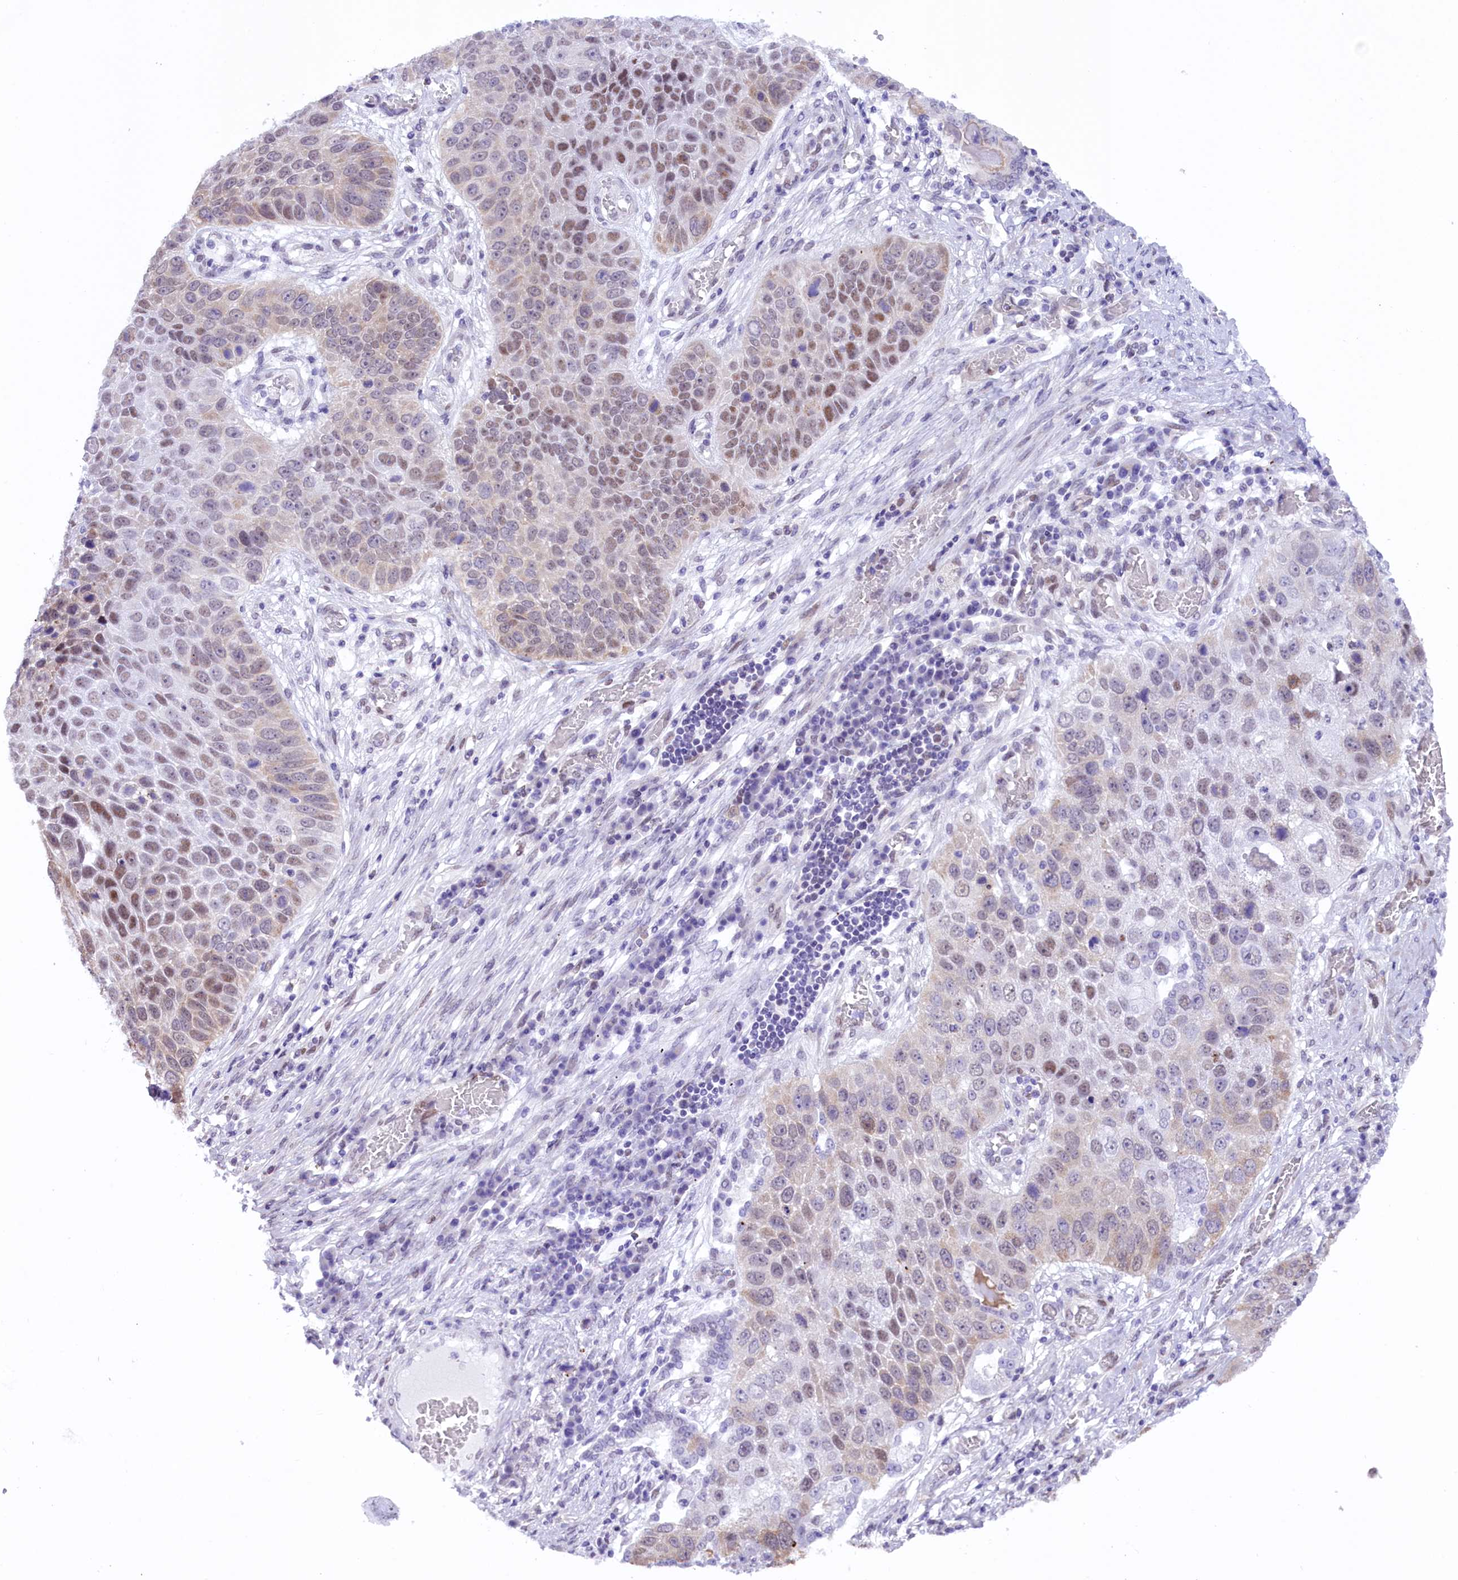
{"staining": {"intensity": "moderate", "quantity": "<25%", "location": "nuclear"}, "tissue": "lung cancer", "cell_type": "Tumor cells", "image_type": "cancer", "snomed": [{"axis": "morphology", "description": "Squamous cell carcinoma, NOS"}, {"axis": "topography", "description": "Lung"}], "caption": "Immunohistochemical staining of human squamous cell carcinoma (lung) shows moderate nuclear protein positivity in approximately <25% of tumor cells.", "gene": "RPS6KB1", "patient": {"sex": "male", "age": 61}}